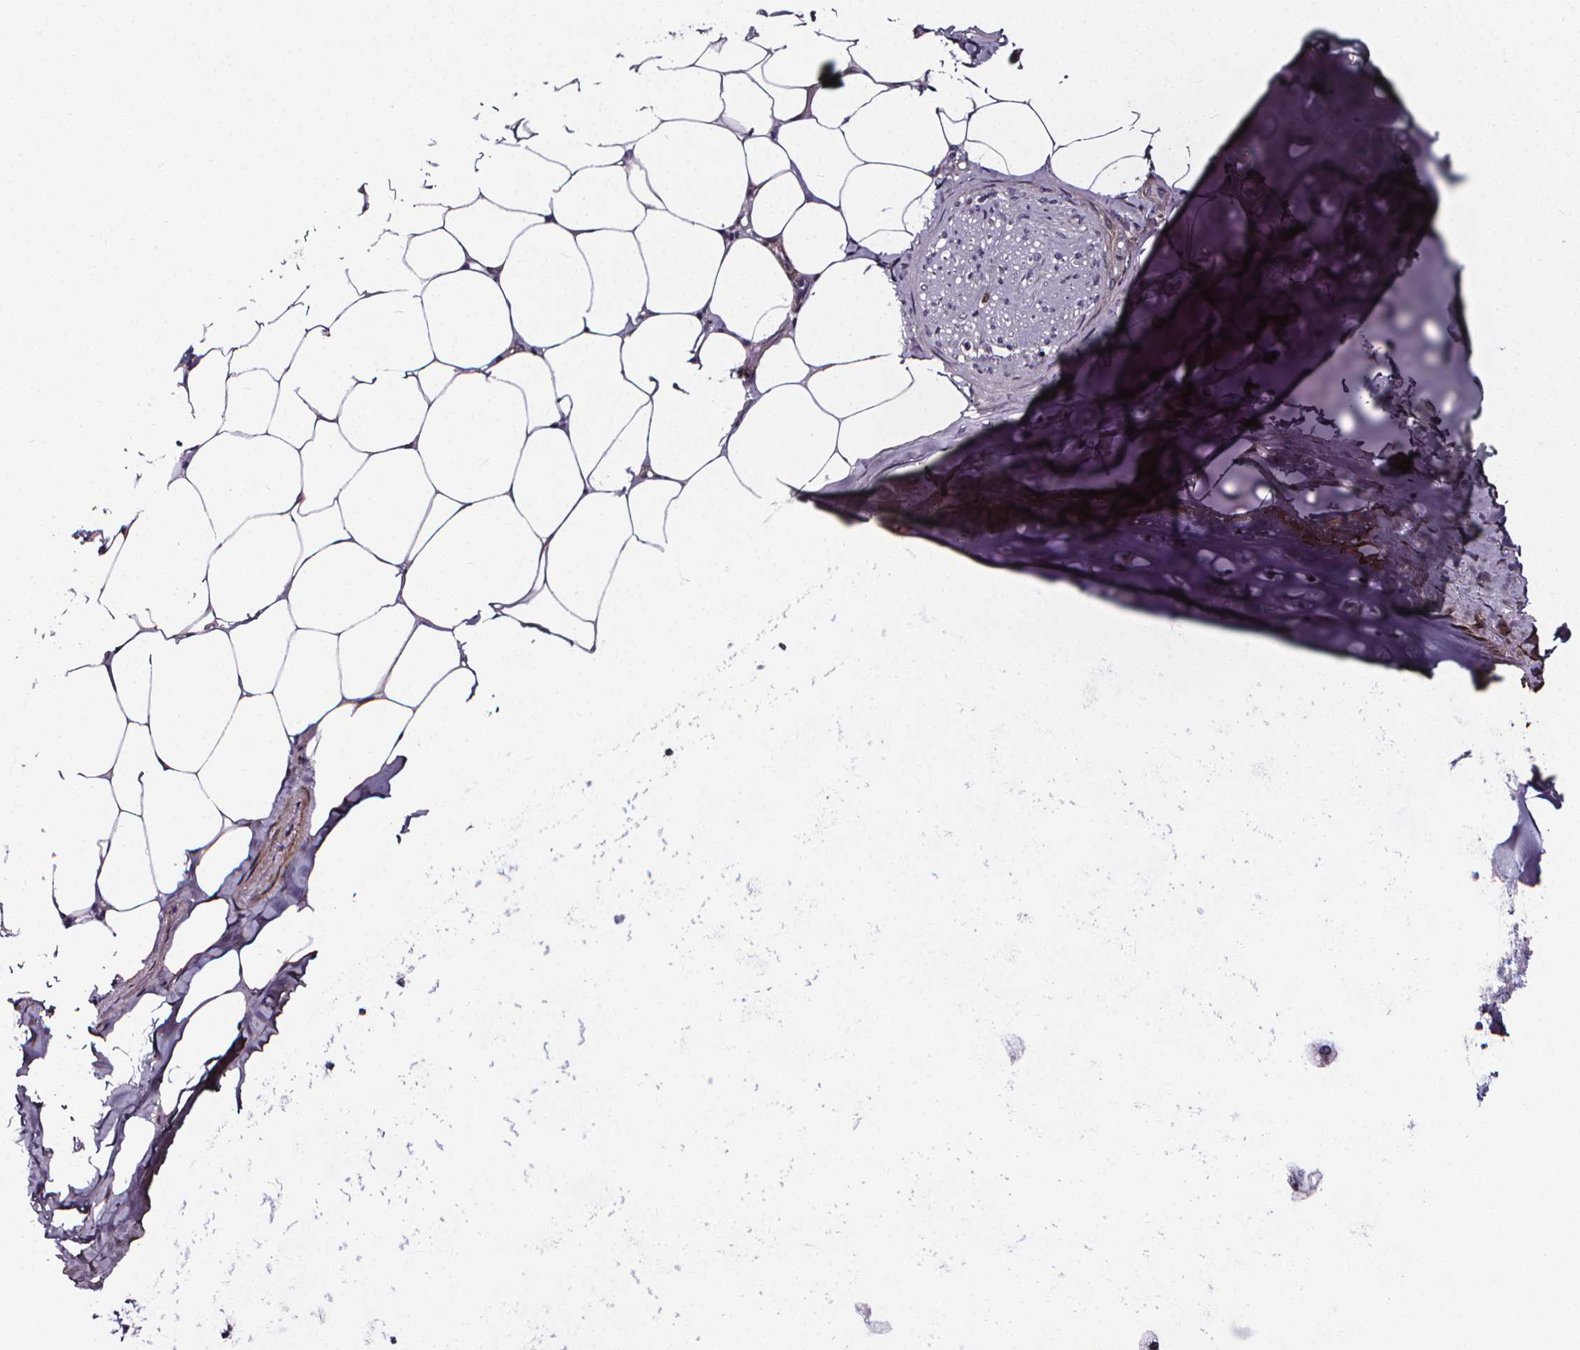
{"staining": {"intensity": "negative", "quantity": "none", "location": "none"}, "tissue": "adipose tissue", "cell_type": "Adipocytes", "image_type": "normal", "snomed": [{"axis": "morphology", "description": "Normal tissue, NOS"}, {"axis": "topography", "description": "Bronchus"}, {"axis": "topography", "description": "Lung"}], "caption": "A high-resolution histopathology image shows IHC staining of normal adipose tissue, which exhibits no significant staining in adipocytes. (DAB (3,3'-diaminobenzidine) IHC visualized using brightfield microscopy, high magnification).", "gene": "AEBP1", "patient": {"sex": "female", "age": 57}}